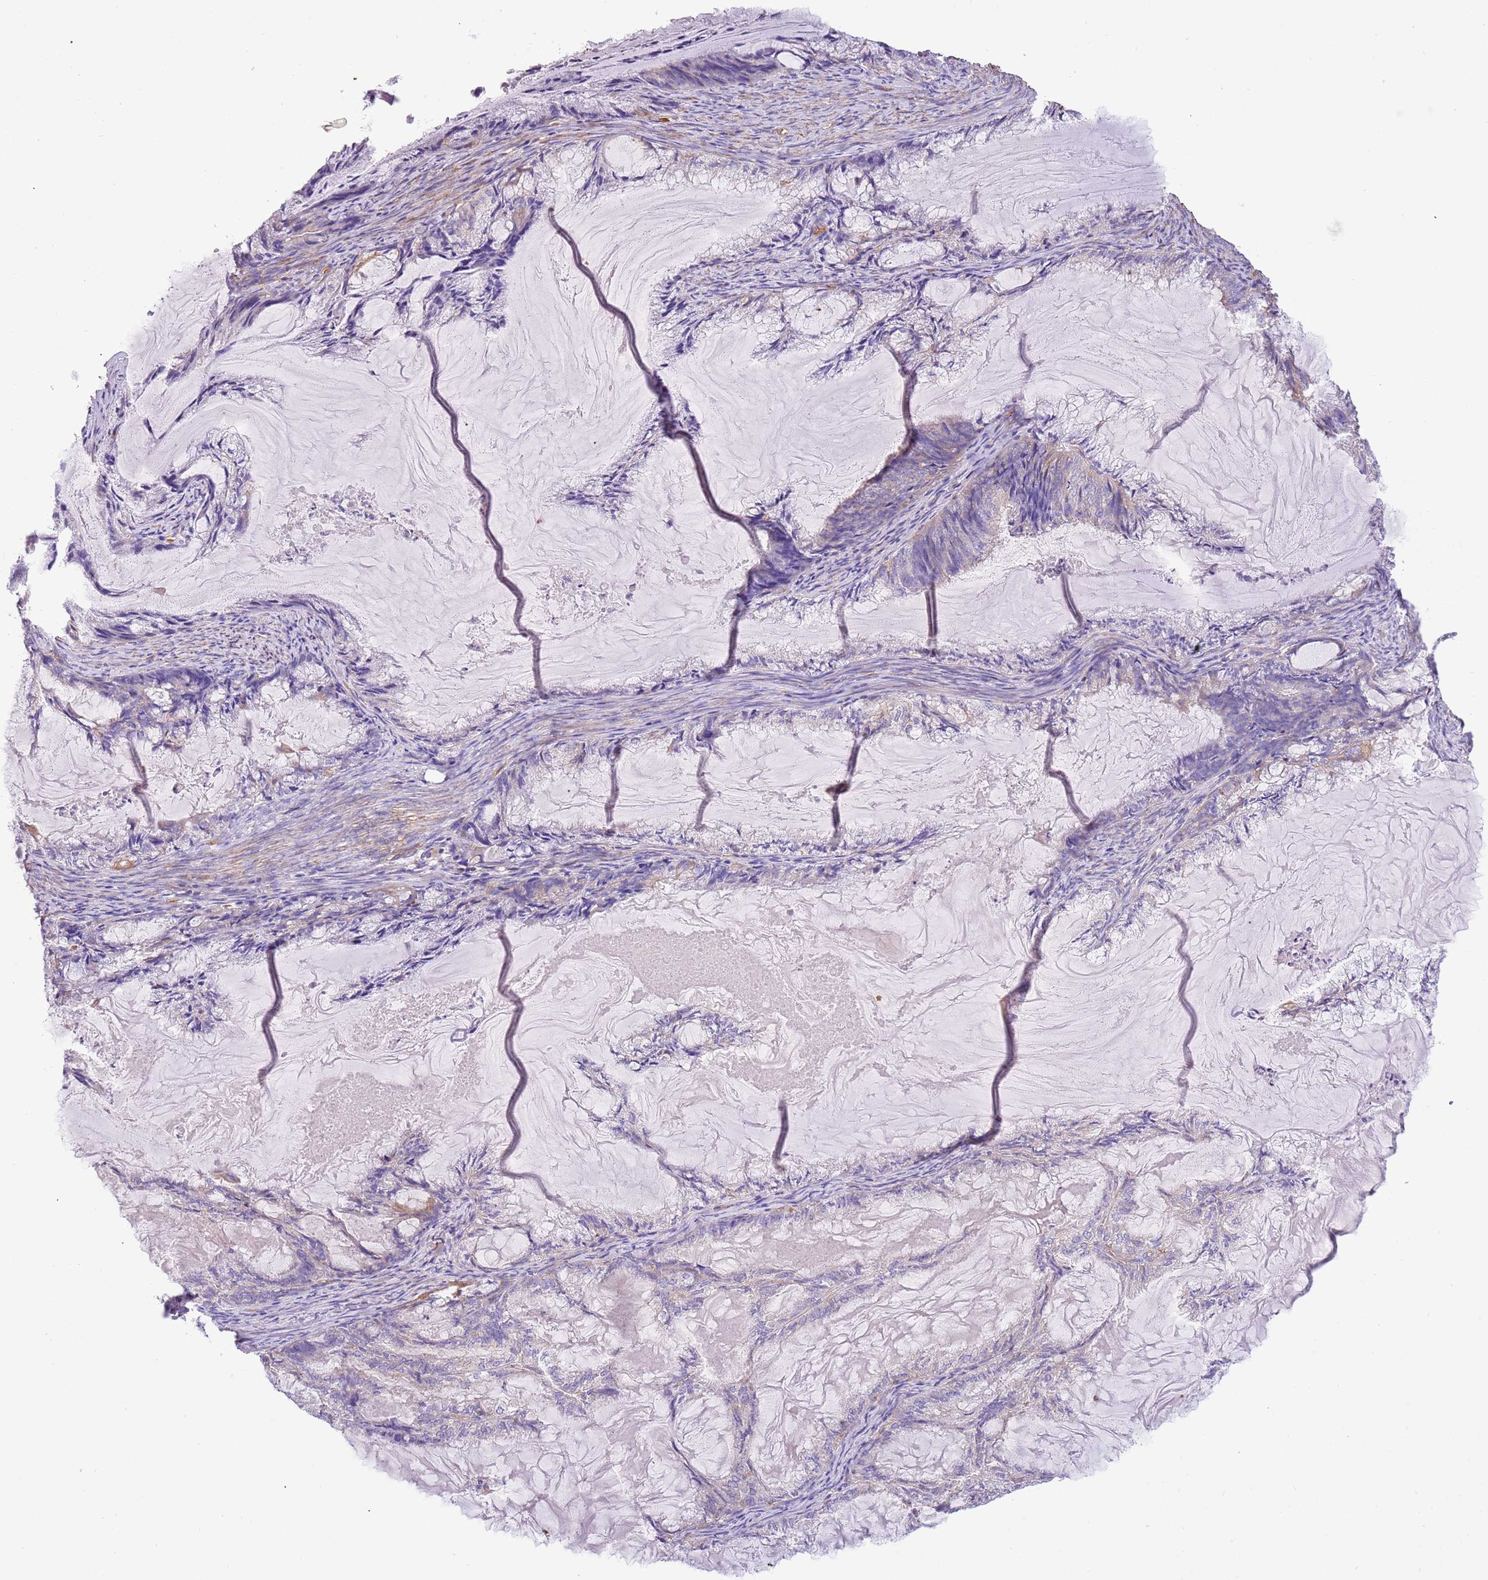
{"staining": {"intensity": "moderate", "quantity": "<25%", "location": "cytoplasmic/membranous"}, "tissue": "endometrial cancer", "cell_type": "Tumor cells", "image_type": "cancer", "snomed": [{"axis": "morphology", "description": "Adenocarcinoma, NOS"}, {"axis": "topography", "description": "Endometrium"}], "caption": "Endometrial cancer (adenocarcinoma) stained with DAB (3,3'-diaminobenzidine) IHC demonstrates low levels of moderate cytoplasmic/membranous staining in about <25% of tumor cells.", "gene": "NAALADL1", "patient": {"sex": "female", "age": 86}}